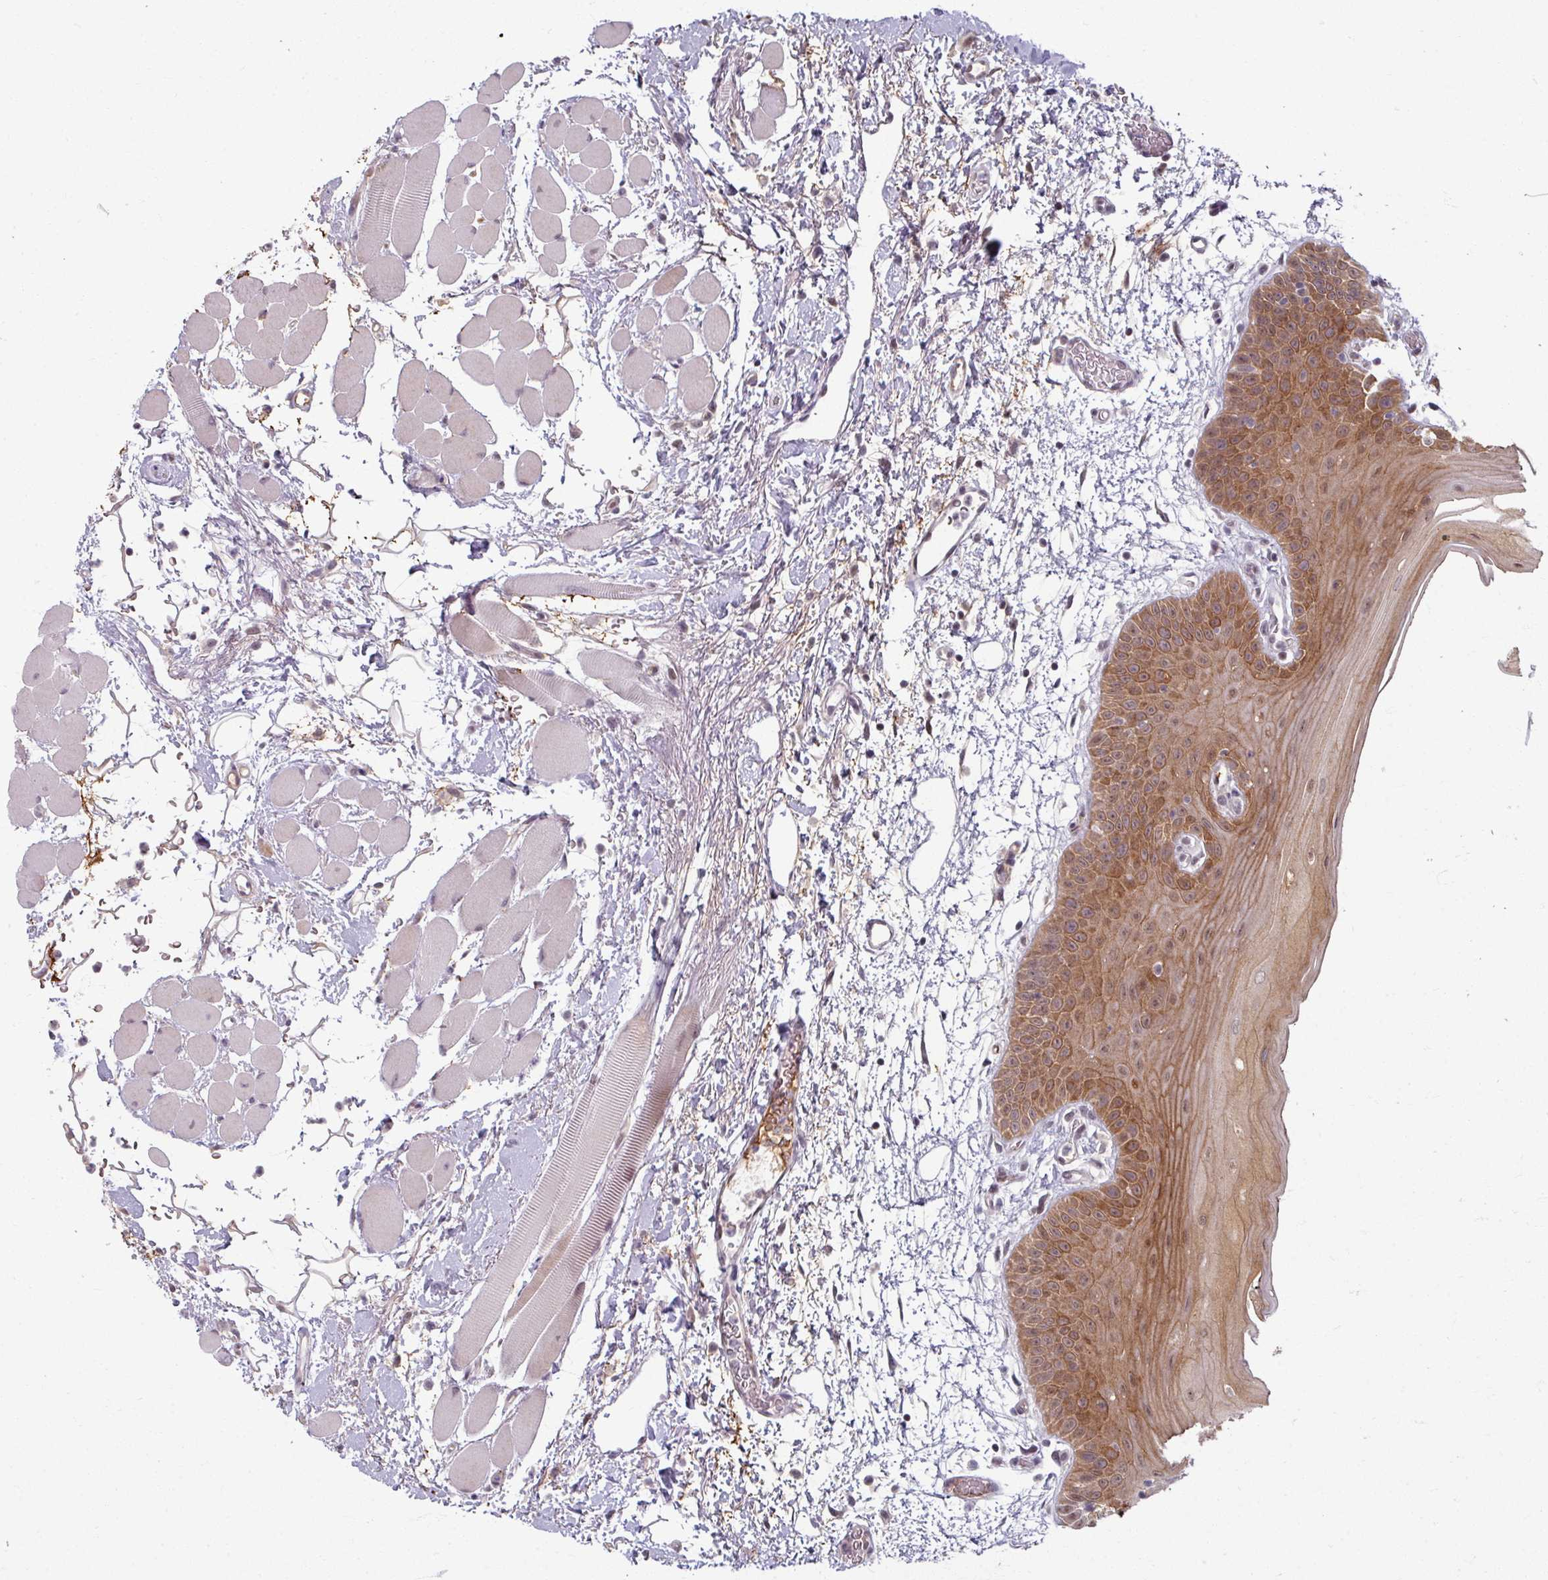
{"staining": {"intensity": "moderate", "quantity": ">75%", "location": "cytoplasmic/membranous,nuclear"}, "tissue": "oral mucosa", "cell_type": "Squamous epithelial cells", "image_type": "normal", "snomed": [{"axis": "morphology", "description": "Normal tissue, NOS"}, {"axis": "topography", "description": "Oral tissue"}, {"axis": "topography", "description": "Tounge, NOS"}], "caption": "An IHC histopathology image of unremarkable tissue is shown. Protein staining in brown labels moderate cytoplasmic/membranous,nuclear positivity in oral mucosa within squamous epithelial cells.", "gene": "KLC3", "patient": {"sex": "female", "age": 59}}